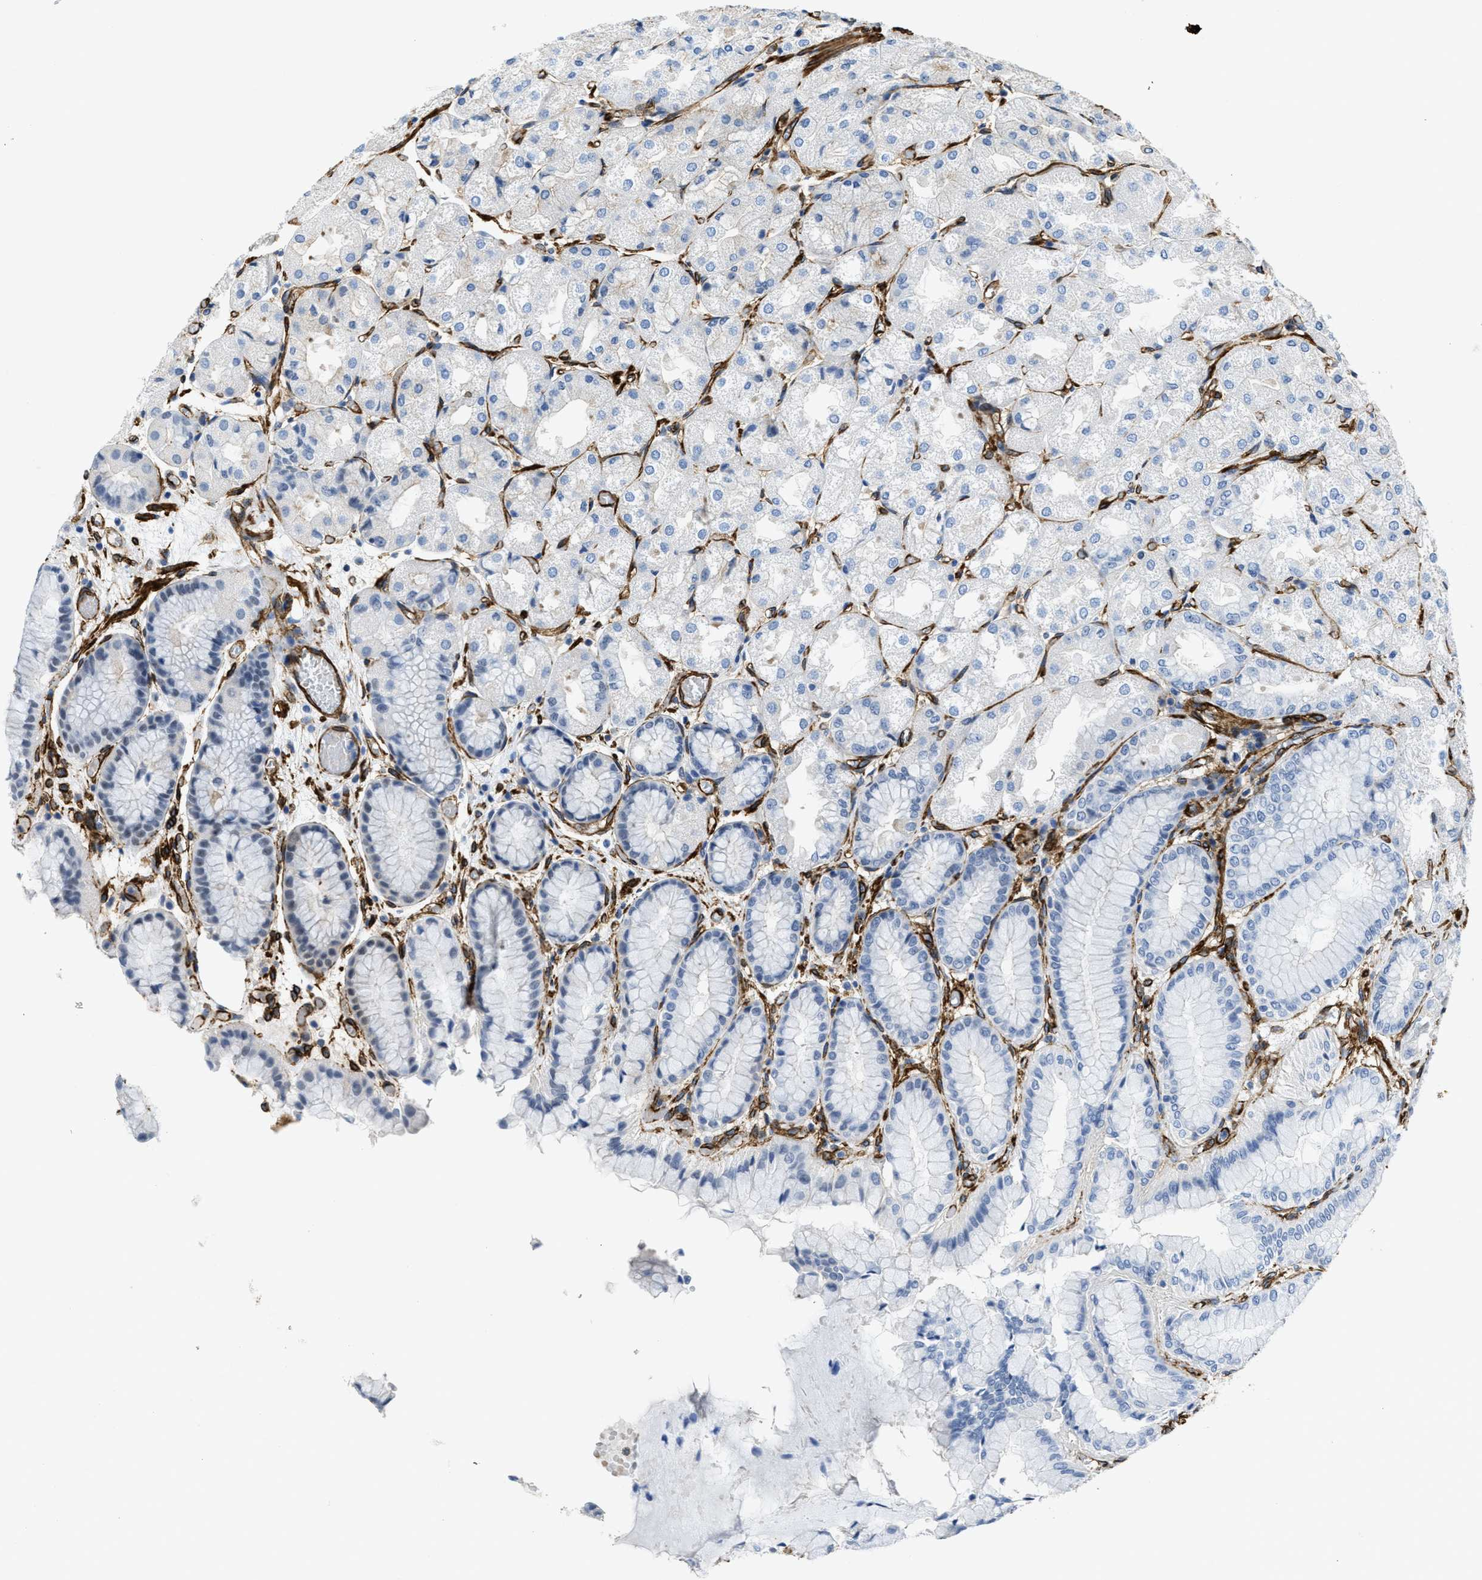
{"staining": {"intensity": "negative", "quantity": "none", "location": "none"}, "tissue": "stomach", "cell_type": "Glandular cells", "image_type": "normal", "snomed": [{"axis": "morphology", "description": "Normal tissue, NOS"}, {"axis": "topography", "description": "Stomach, upper"}], "caption": "IHC image of benign stomach stained for a protein (brown), which reveals no expression in glandular cells. (Stains: DAB immunohistochemistry (IHC) with hematoxylin counter stain, Microscopy: brightfield microscopy at high magnification).", "gene": "NAB1", "patient": {"sex": "male", "age": 72}}